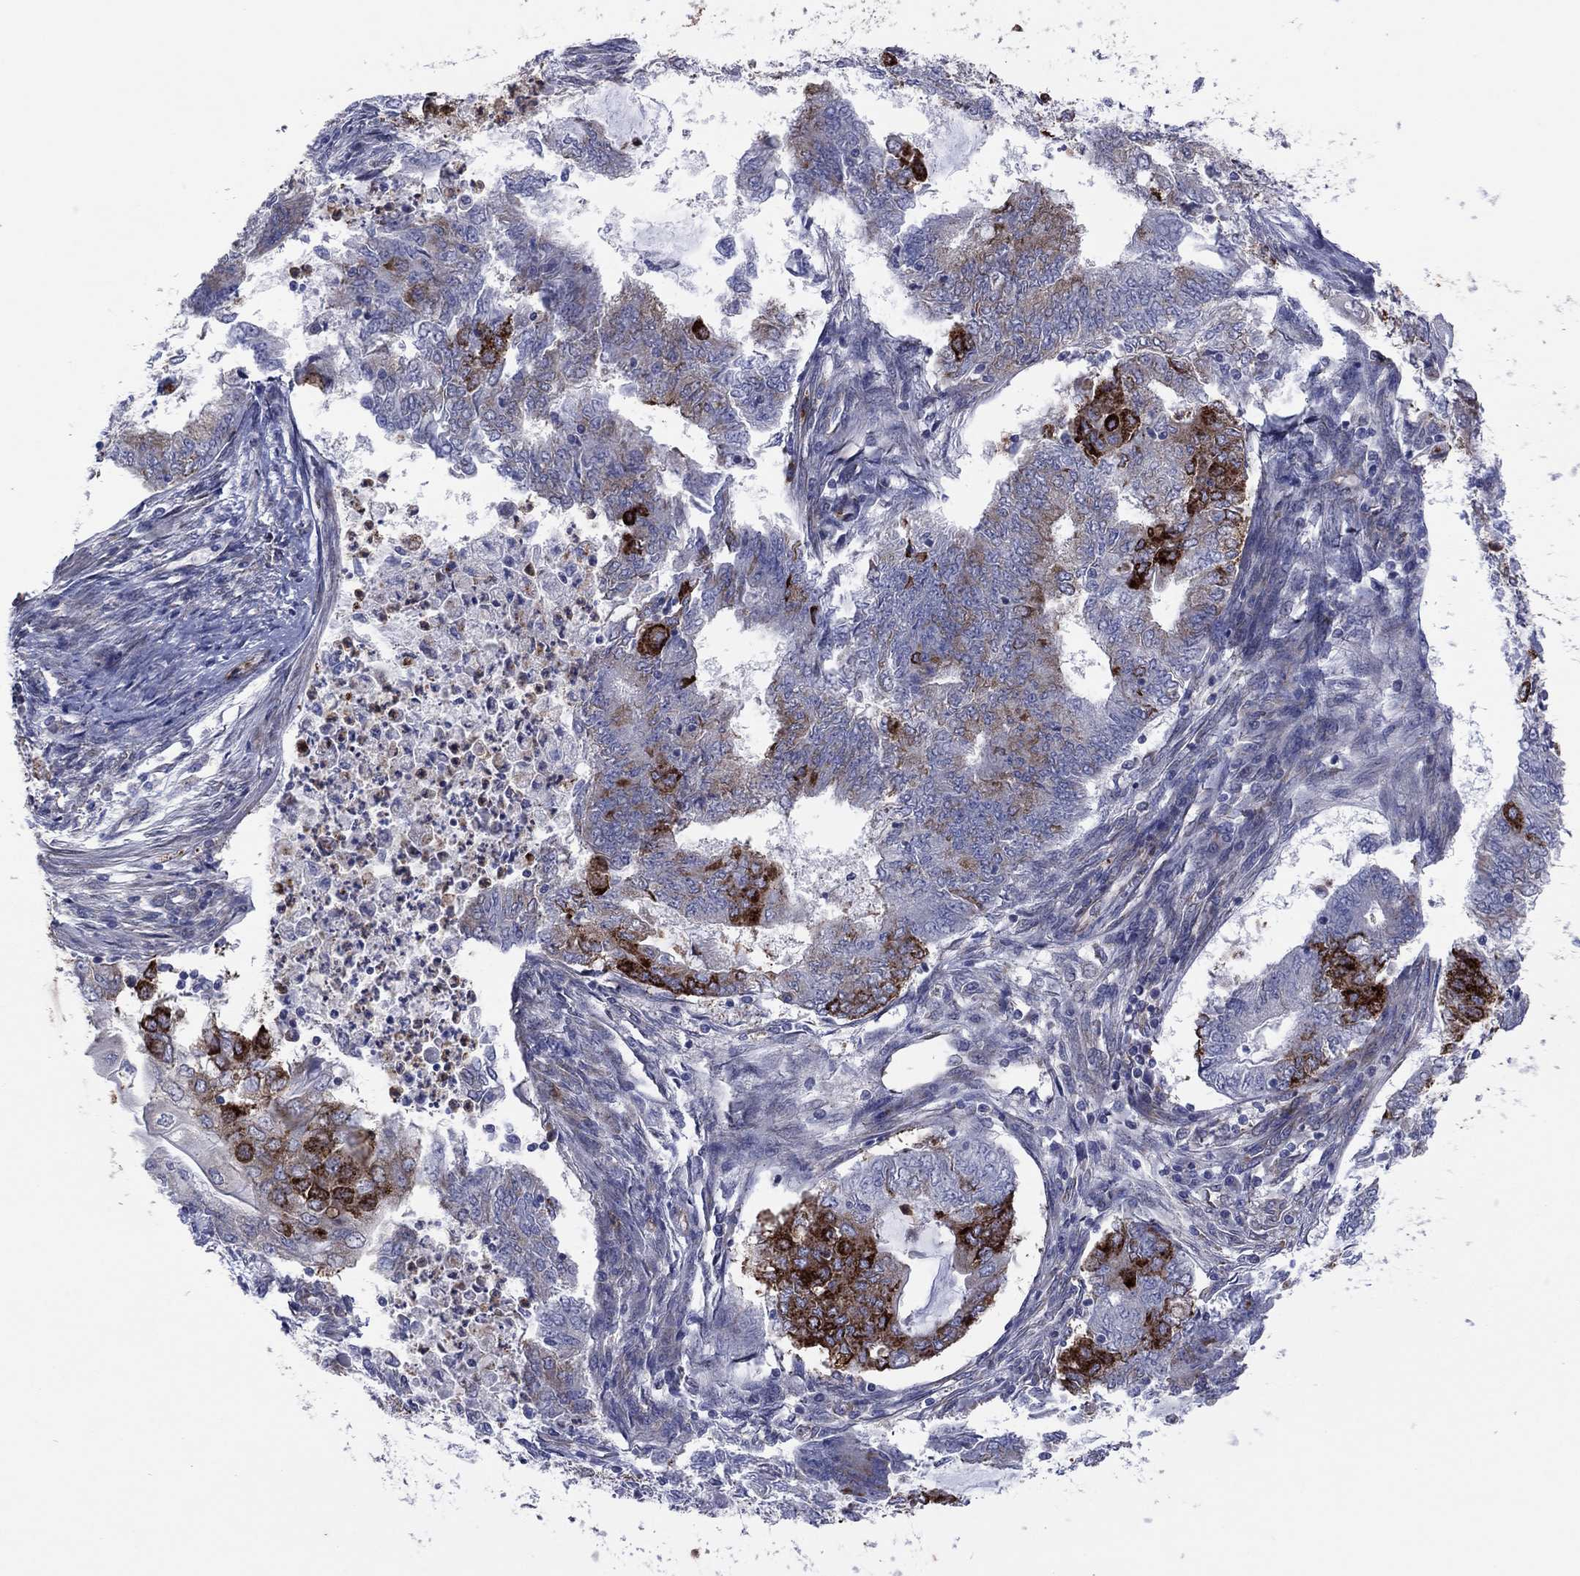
{"staining": {"intensity": "strong", "quantity": "<25%", "location": "cytoplasmic/membranous"}, "tissue": "endometrial cancer", "cell_type": "Tumor cells", "image_type": "cancer", "snomed": [{"axis": "morphology", "description": "Adenocarcinoma, NOS"}, {"axis": "topography", "description": "Endometrium"}], "caption": "Tumor cells display medium levels of strong cytoplasmic/membranous staining in about <25% of cells in endometrial cancer. Using DAB (3,3'-diaminobenzidine) (brown) and hematoxylin (blue) stains, captured at high magnification using brightfield microscopy.", "gene": "GPR155", "patient": {"sex": "female", "age": 62}}